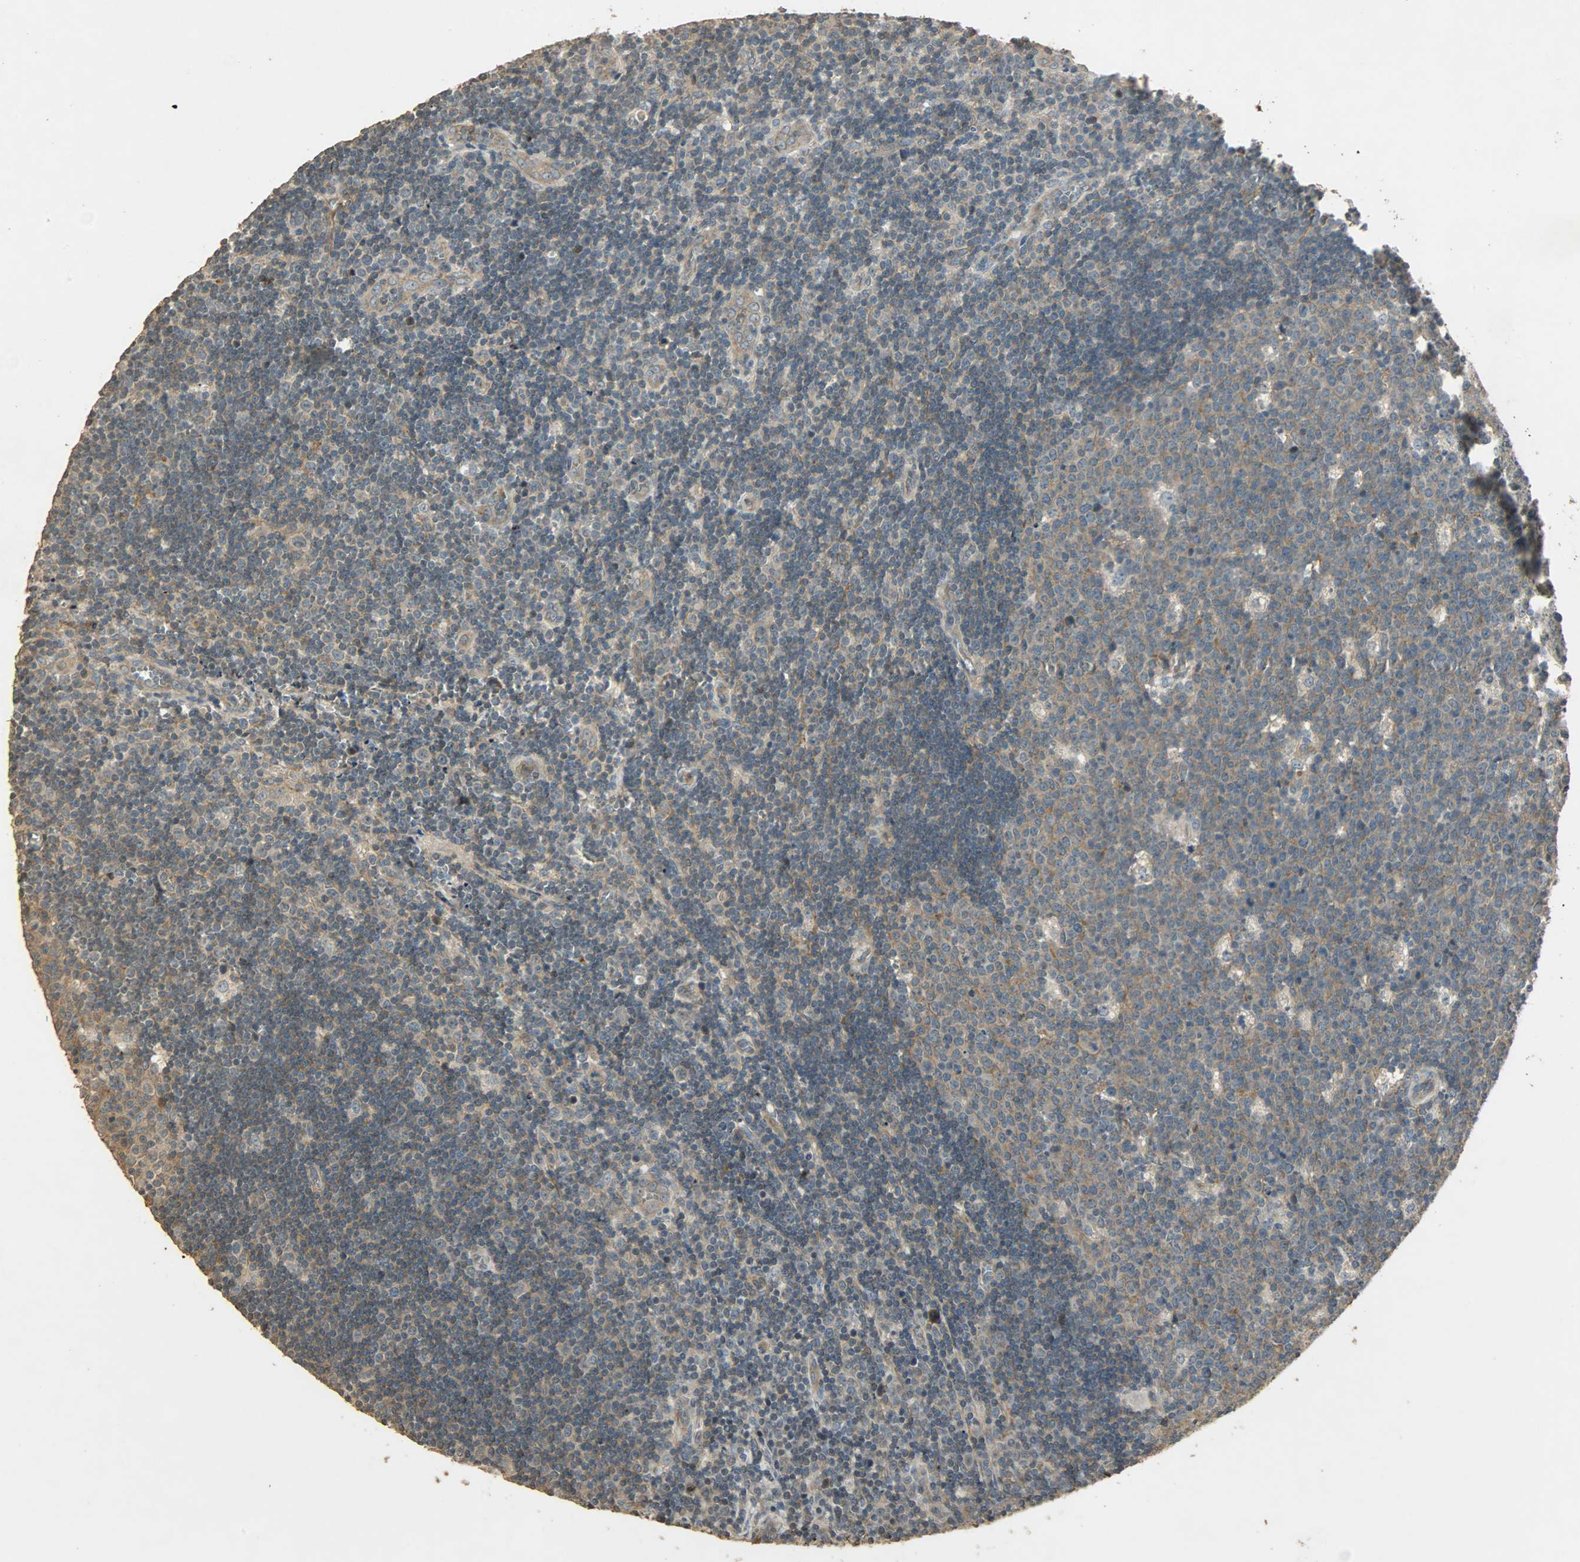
{"staining": {"intensity": "moderate", "quantity": ">75%", "location": "cytoplasmic/membranous"}, "tissue": "lymph node", "cell_type": "Germinal center cells", "image_type": "normal", "snomed": [{"axis": "morphology", "description": "Normal tissue, NOS"}, {"axis": "topography", "description": "Lymph node"}, {"axis": "topography", "description": "Salivary gland"}], "caption": "Immunohistochemistry (IHC) micrograph of normal human lymph node stained for a protein (brown), which displays medium levels of moderate cytoplasmic/membranous positivity in about >75% of germinal center cells.", "gene": "ATP2B1", "patient": {"sex": "male", "age": 8}}